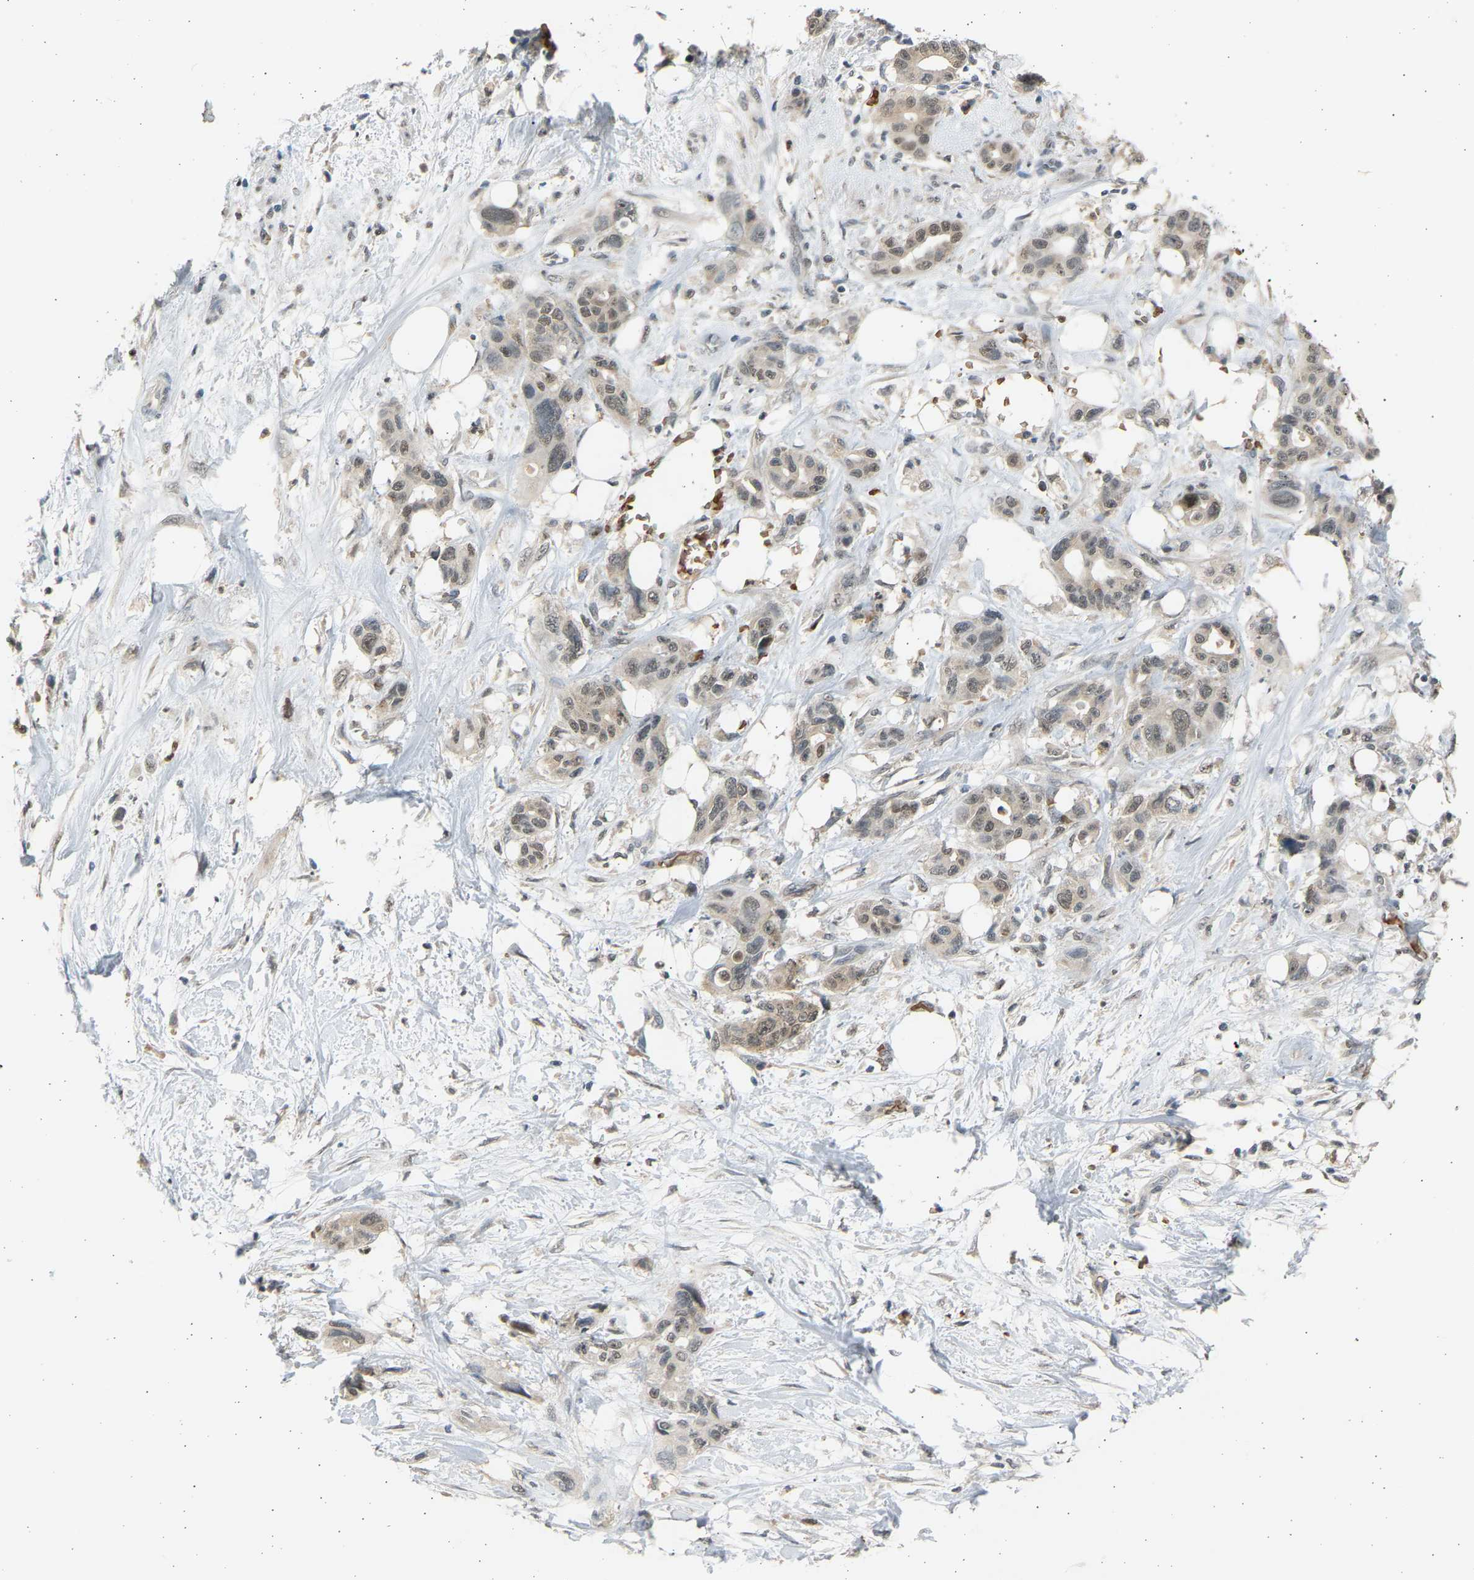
{"staining": {"intensity": "weak", "quantity": "25%-75%", "location": "nuclear"}, "tissue": "pancreatic cancer", "cell_type": "Tumor cells", "image_type": "cancer", "snomed": [{"axis": "morphology", "description": "Adenocarcinoma, NOS"}, {"axis": "topography", "description": "Pancreas"}], "caption": "Tumor cells exhibit low levels of weak nuclear staining in approximately 25%-75% of cells in pancreatic cancer.", "gene": "BIRC2", "patient": {"sex": "male", "age": 46}}